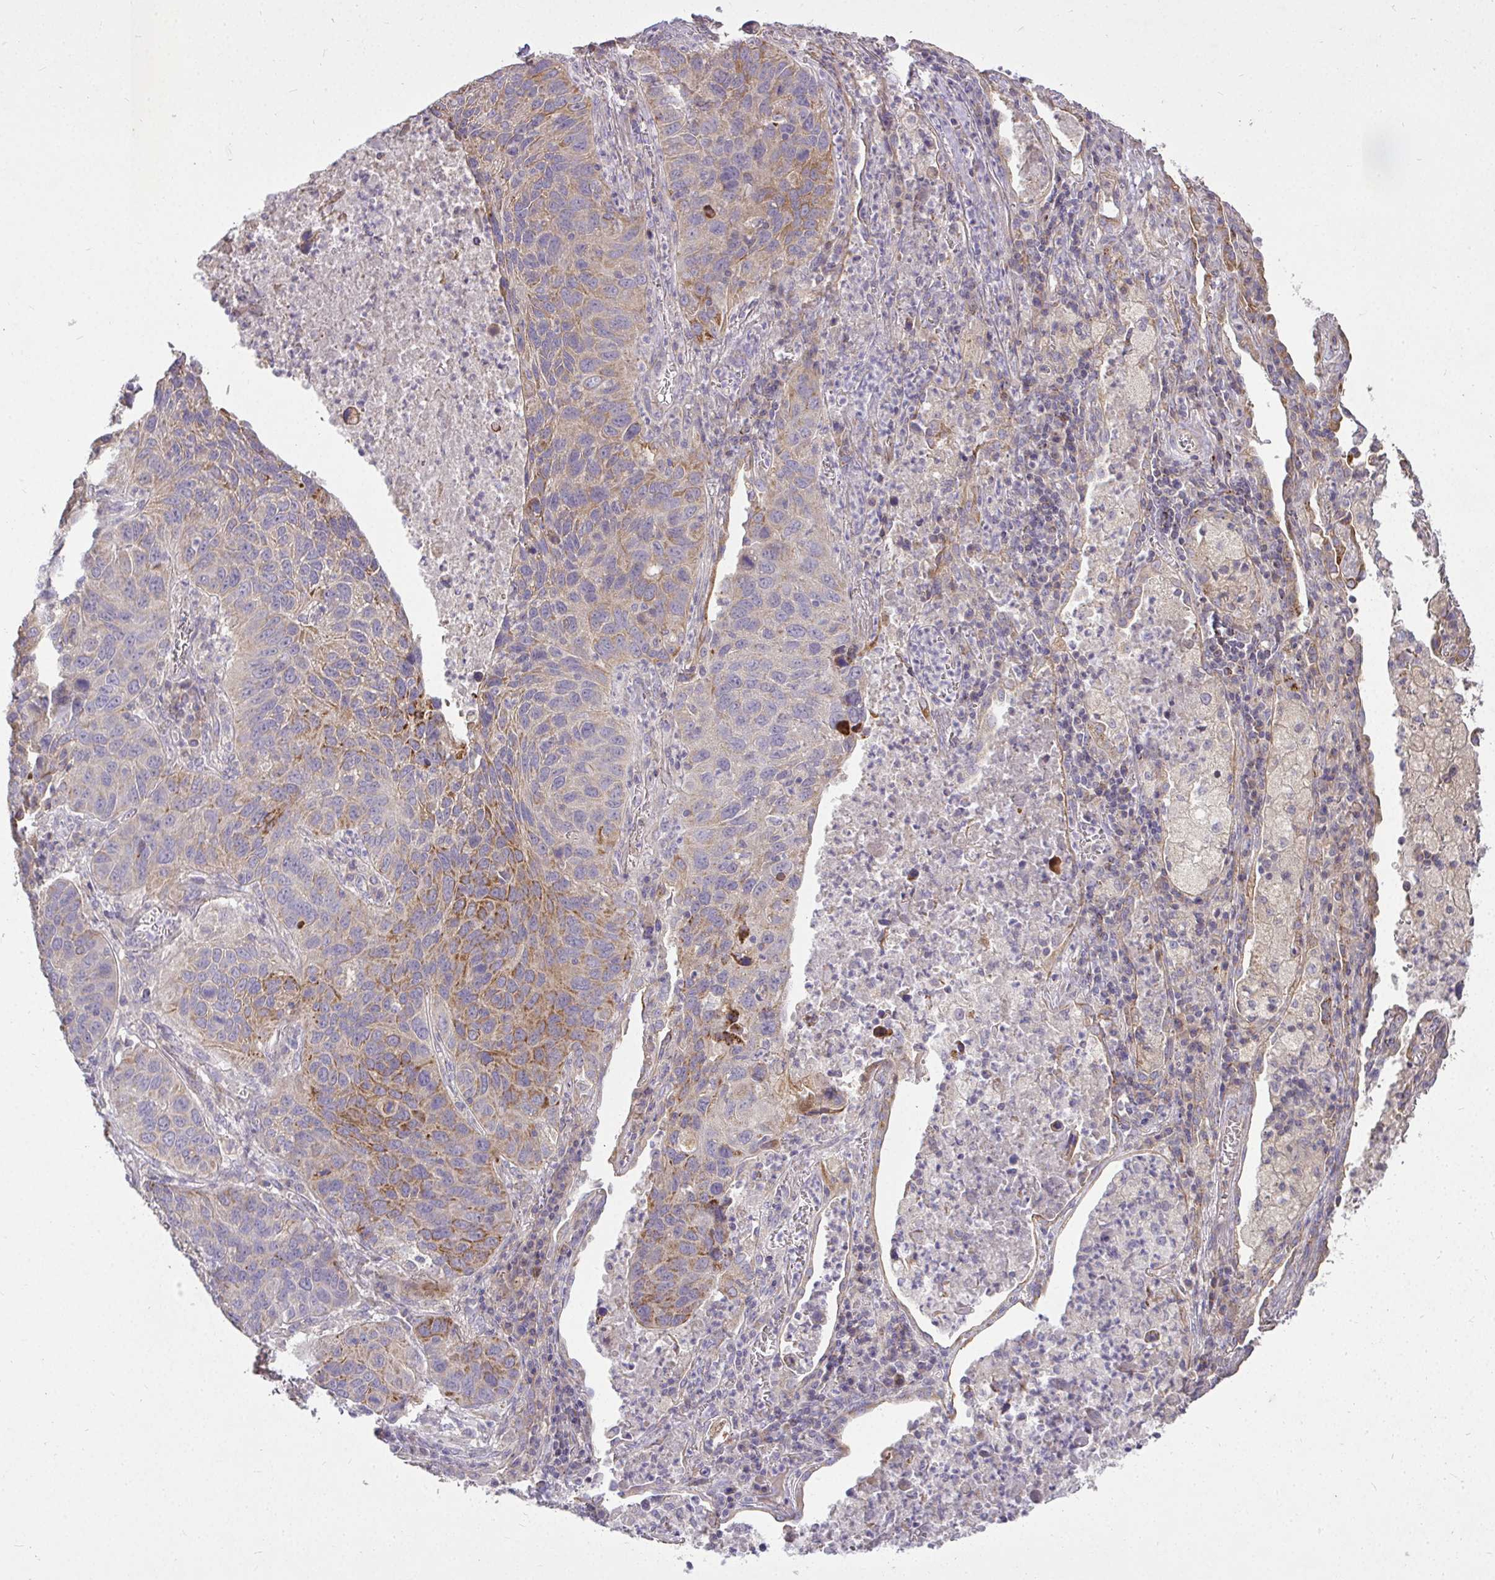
{"staining": {"intensity": "moderate", "quantity": "<25%", "location": "cytoplasmic/membranous"}, "tissue": "lung cancer", "cell_type": "Tumor cells", "image_type": "cancer", "snomed": [{"axis": "morphology", "description": "Squamous cell carcinoma, NOS"}, {"axis": "topography", "description": "Lung"}], "caption": "There is low levels of moderate cytoplasmic/membranous expression in tumor cells of squamous cell carcinoma (lung), as demonstrated by immunohistochemical staining (brown color).", "gene": "STRIP1", "patient": {"sex": "female", "age": 61}}